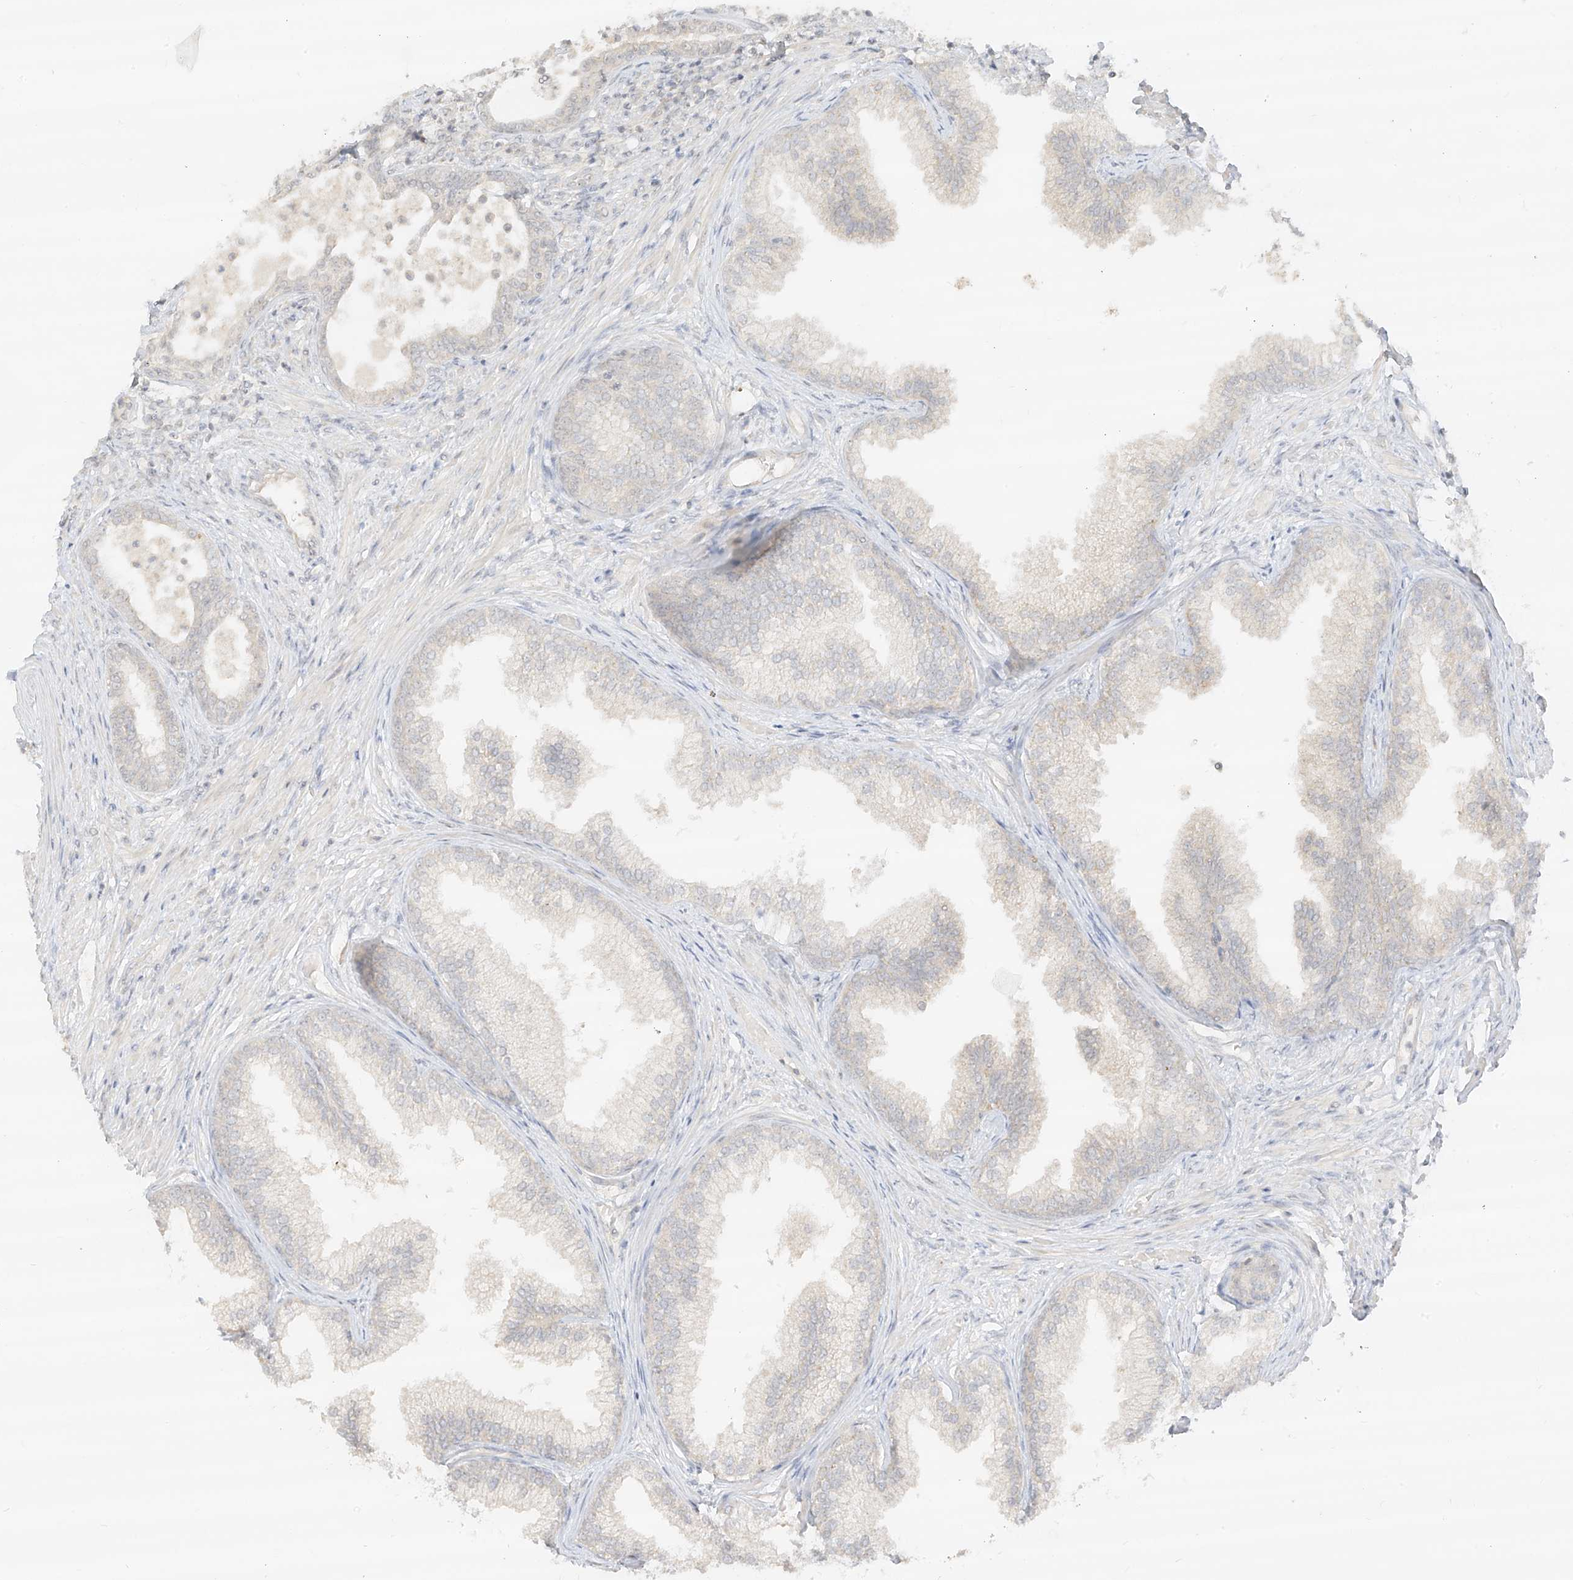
{"staining": {"intensity": "weak", "quantity": "<25%", "location": "cytoplasmic/membranous"}, "tissue": "prostate", "cell_type": "Glandular cells", "image_type": "normal", "snomed": [{"axis": "morphology", "description": "Normal tissue, NOS"}, {"axis": "topography", "description": "Prostate"}], "caption": "IHC of normal human prostate demonstrates no expression in glandular cells.", "gene": "LIPT1", "patient": {"sex": "male", "age": 76}}